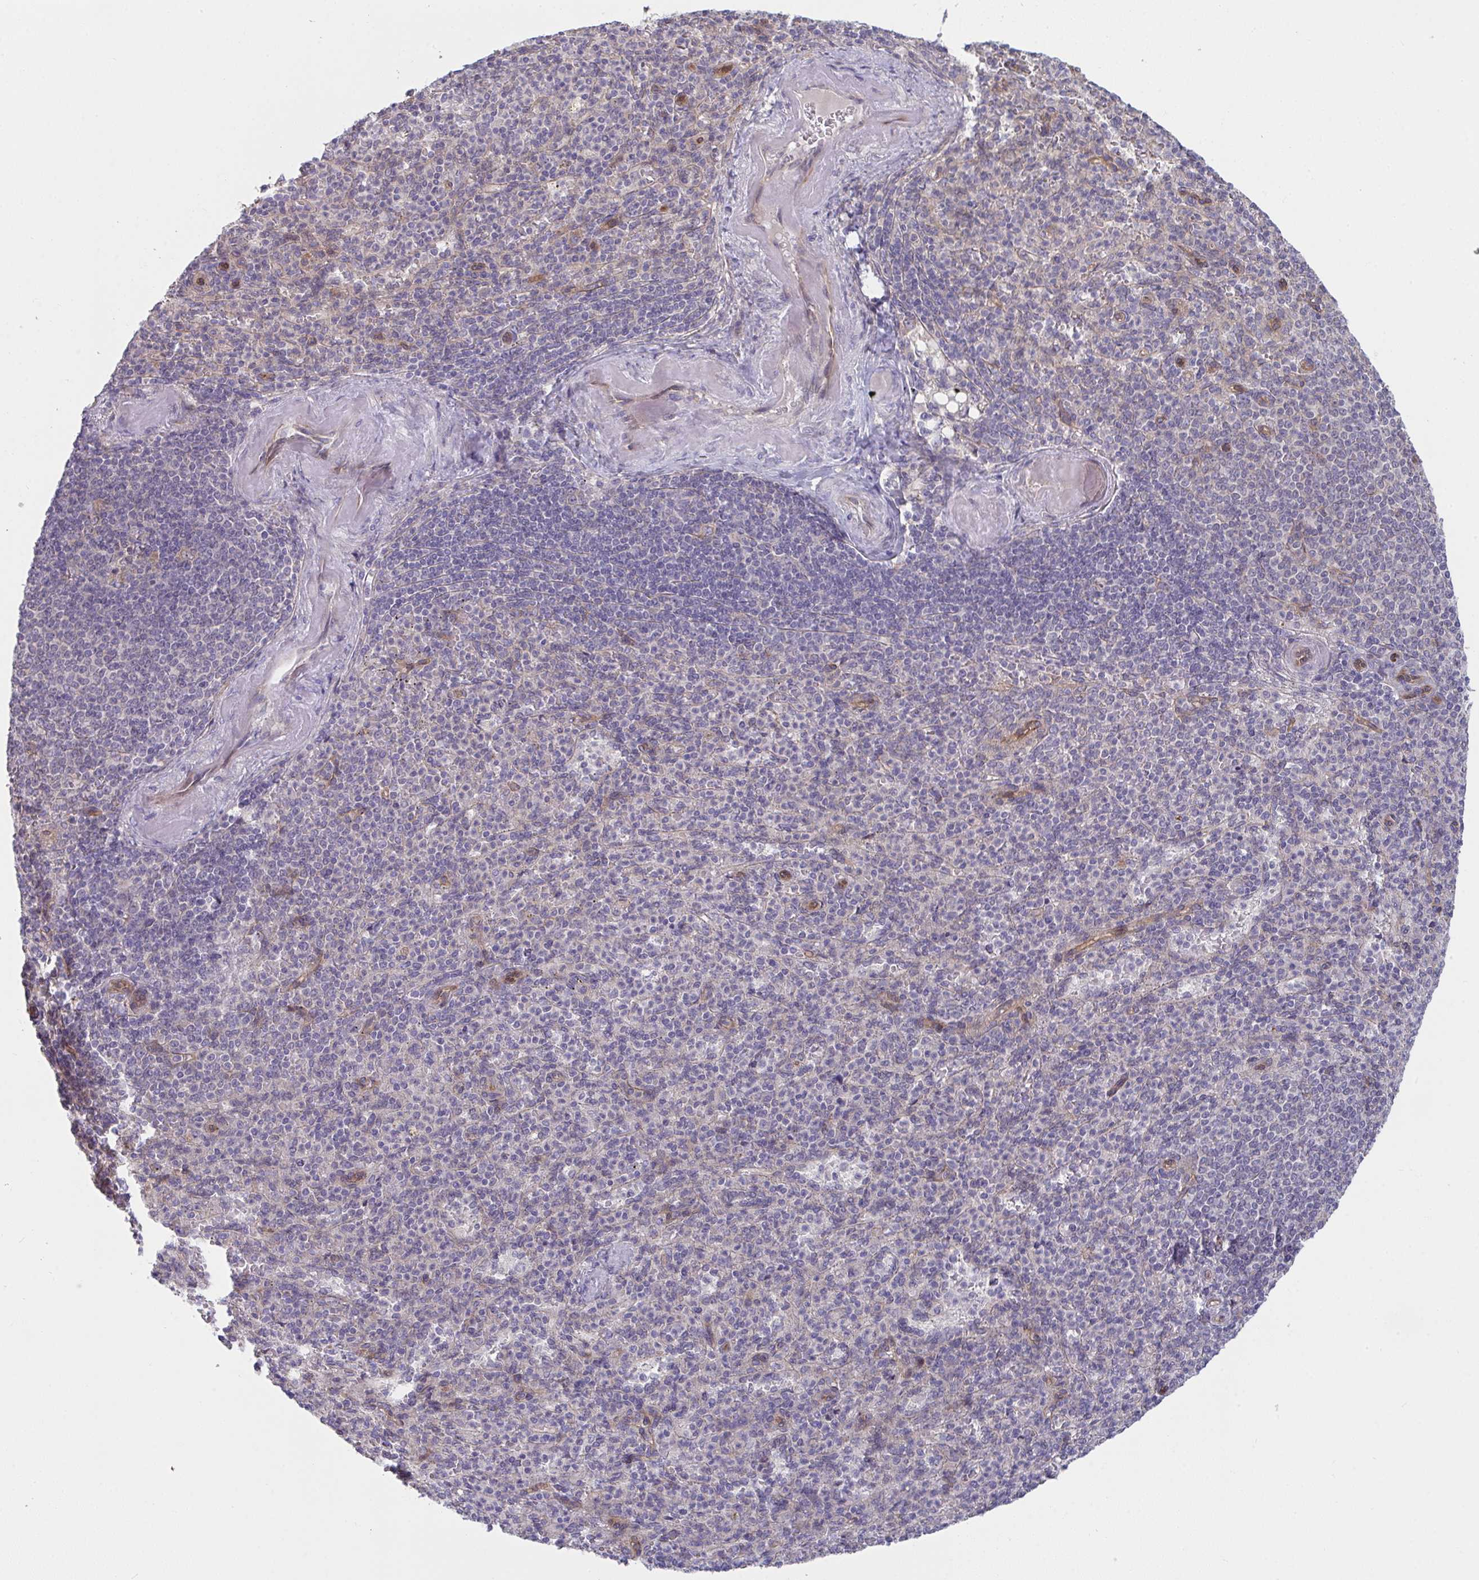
{"staining": {"intensity": "moderate", "quantity": "<25%", "location": "cytoplasmic/membranous"}, "tissue": "spleen", "cell_type": "Cells in red pulp", "image_type": "normal", "snomed": [{"axis": "morphology", "description": "Normal tissue, NOS"}, {"axis": "topography", "description": "Spleen"}], "caption": "Cells in red pulp display low levels of moderate cytoplasmic/membranous positivity in approximately <25% of cells in unremarkable human spleen. The protein is stained brown, and the nuclei are stained in blue (DAB IHC with brightfield microscopy, high magnification).", "gene": "CASP9", "patient": {"sex": "female", "age": 74}}